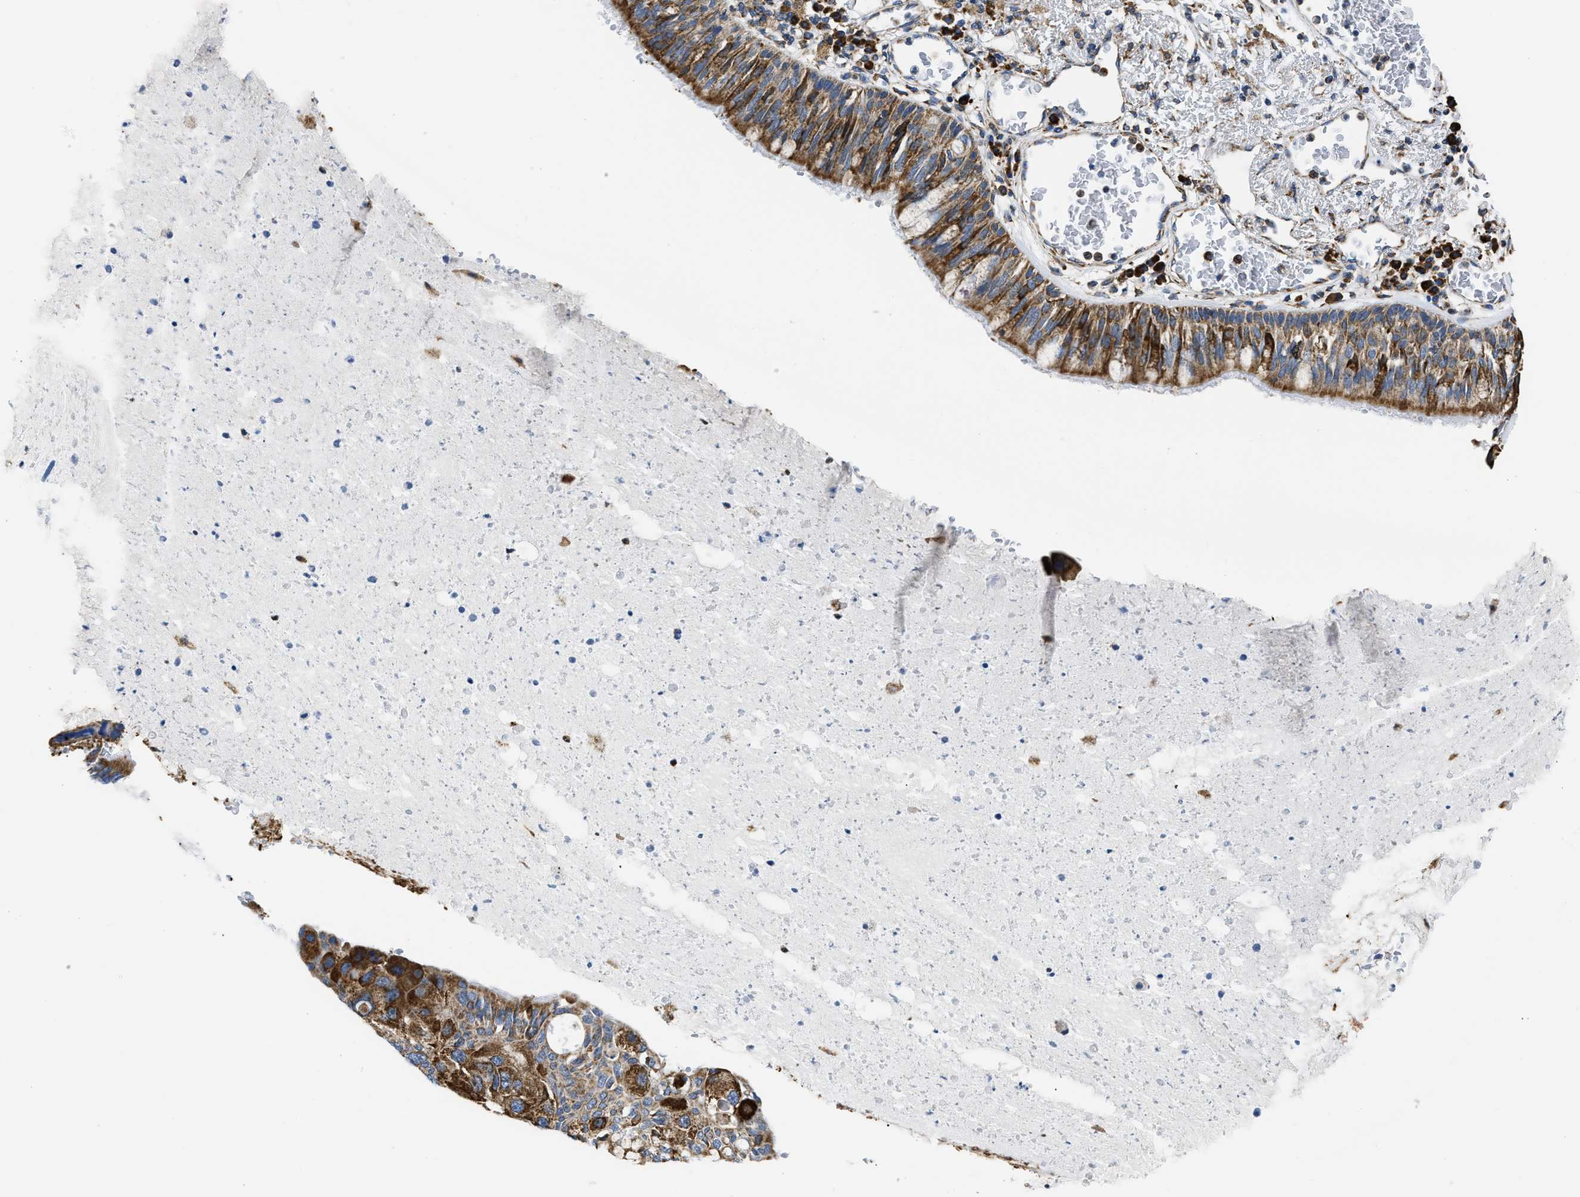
{"staining": {"intensity": "moderate", "quantity": ">75%", "location": "cytoplasmic/membranous"}, "tissue": "bronchus", "cell_type": "Respiratory epithelial cells", "image_type": "normal", "snomed": [{"axis": "morphology", "description": "Normal tissue, NOS"}, {"axis": "morphology", "description": "Adenocarcinoma, NOS"}, {"axis": "morphology", "description": "Adenocarcinoma, metastatic, NOS"}, {"axis": "topography", "description": "Lymph node"}, {"axis": "topography", "description": "Bronchus"}, {"axis": "topography", "description": "Lung"}], "caption": "Immunohistochemistry staining of unremarkable bronchus, which exhibits medium levels of moderate cytoplasmic/membranous staining in approximately >75% of respiratory epithelial cells indicating moderate cytoplasmic/membranous protein positivity. The staining was performed using DAB (brown) for protein detection and nuclei were counterstained in hematoxylin (blue).", "gene": "CYCS", "patient": {"sex": "female", "age": 54}}